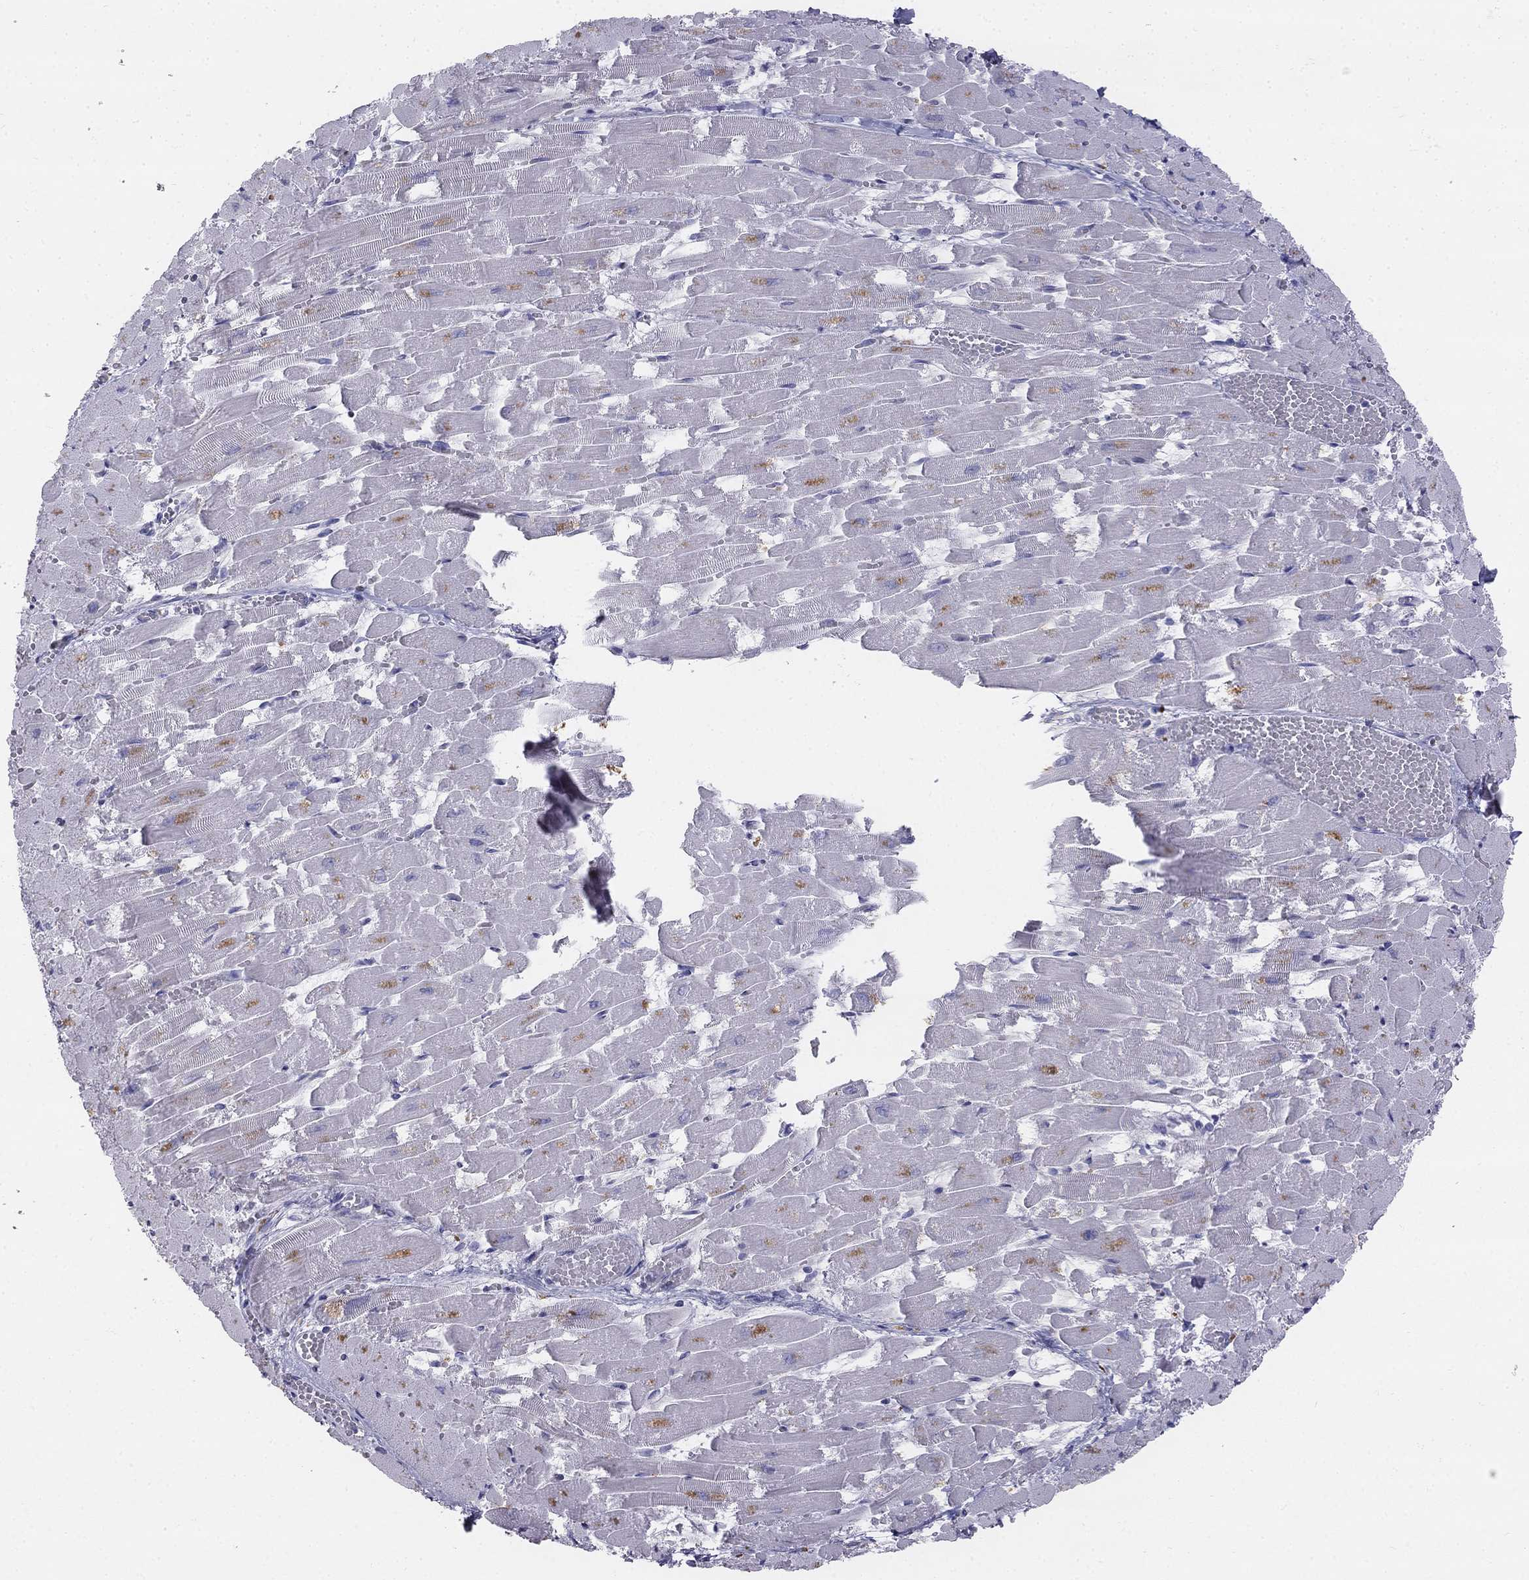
{"staining": {"intensity": "negative", "quantity": "none", "location": "none"}, "tissue": "heart muscle", "cell_type": "Cardiomyocytes", "image_type": "normal", "snomed": [{"axis": "morphology", "description": "Normal tissue, NOS"}, {"axis": "topography", "description": "Heart"}], "caption": "IHC micrograph of normal heart muscle stained for a protein (brown), which shows no staining in cardiomyocytes.", "gene": "ALOXE3", "patient": {"sex": "female", "age": 52}}